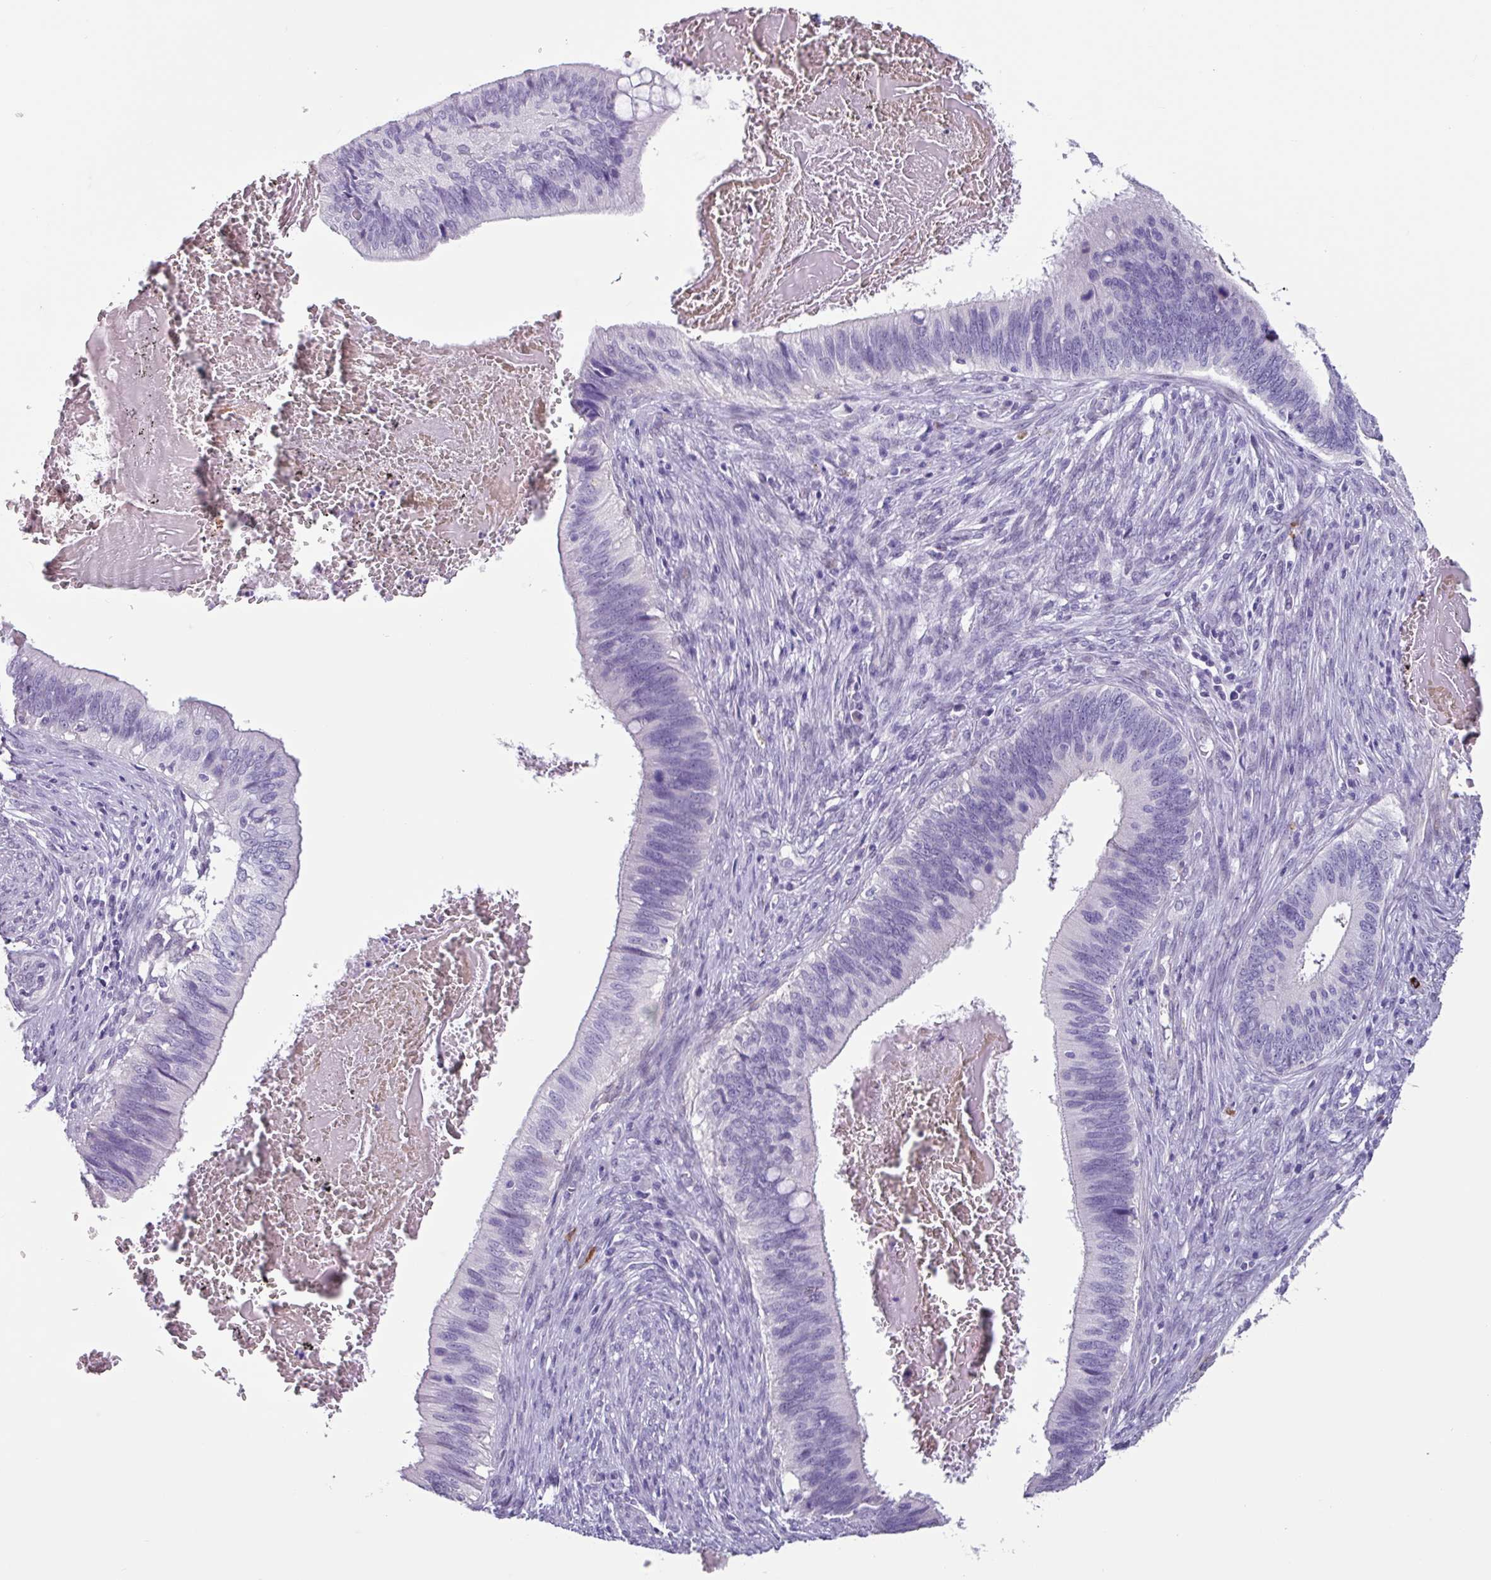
{"staining": {"intensity": "negative", "quantity": "none", "location": "none"}, "tissue": "cervical cancer", "cell_type": "Tumor cells", "image_type": "cancer", "snomed": [{"axis": "morphology", "description": "Adenocarcinoma, NOS"}, {"axis": "topography", "description": "Cervix"}], "caption": "This is a photomicrograph of immunohistochemistry (IHC) staining of cervical cancer, which shows no positivity in tumor cells.", "gene": "OTX1", "patient": {"sex": "female", "age": 42}}